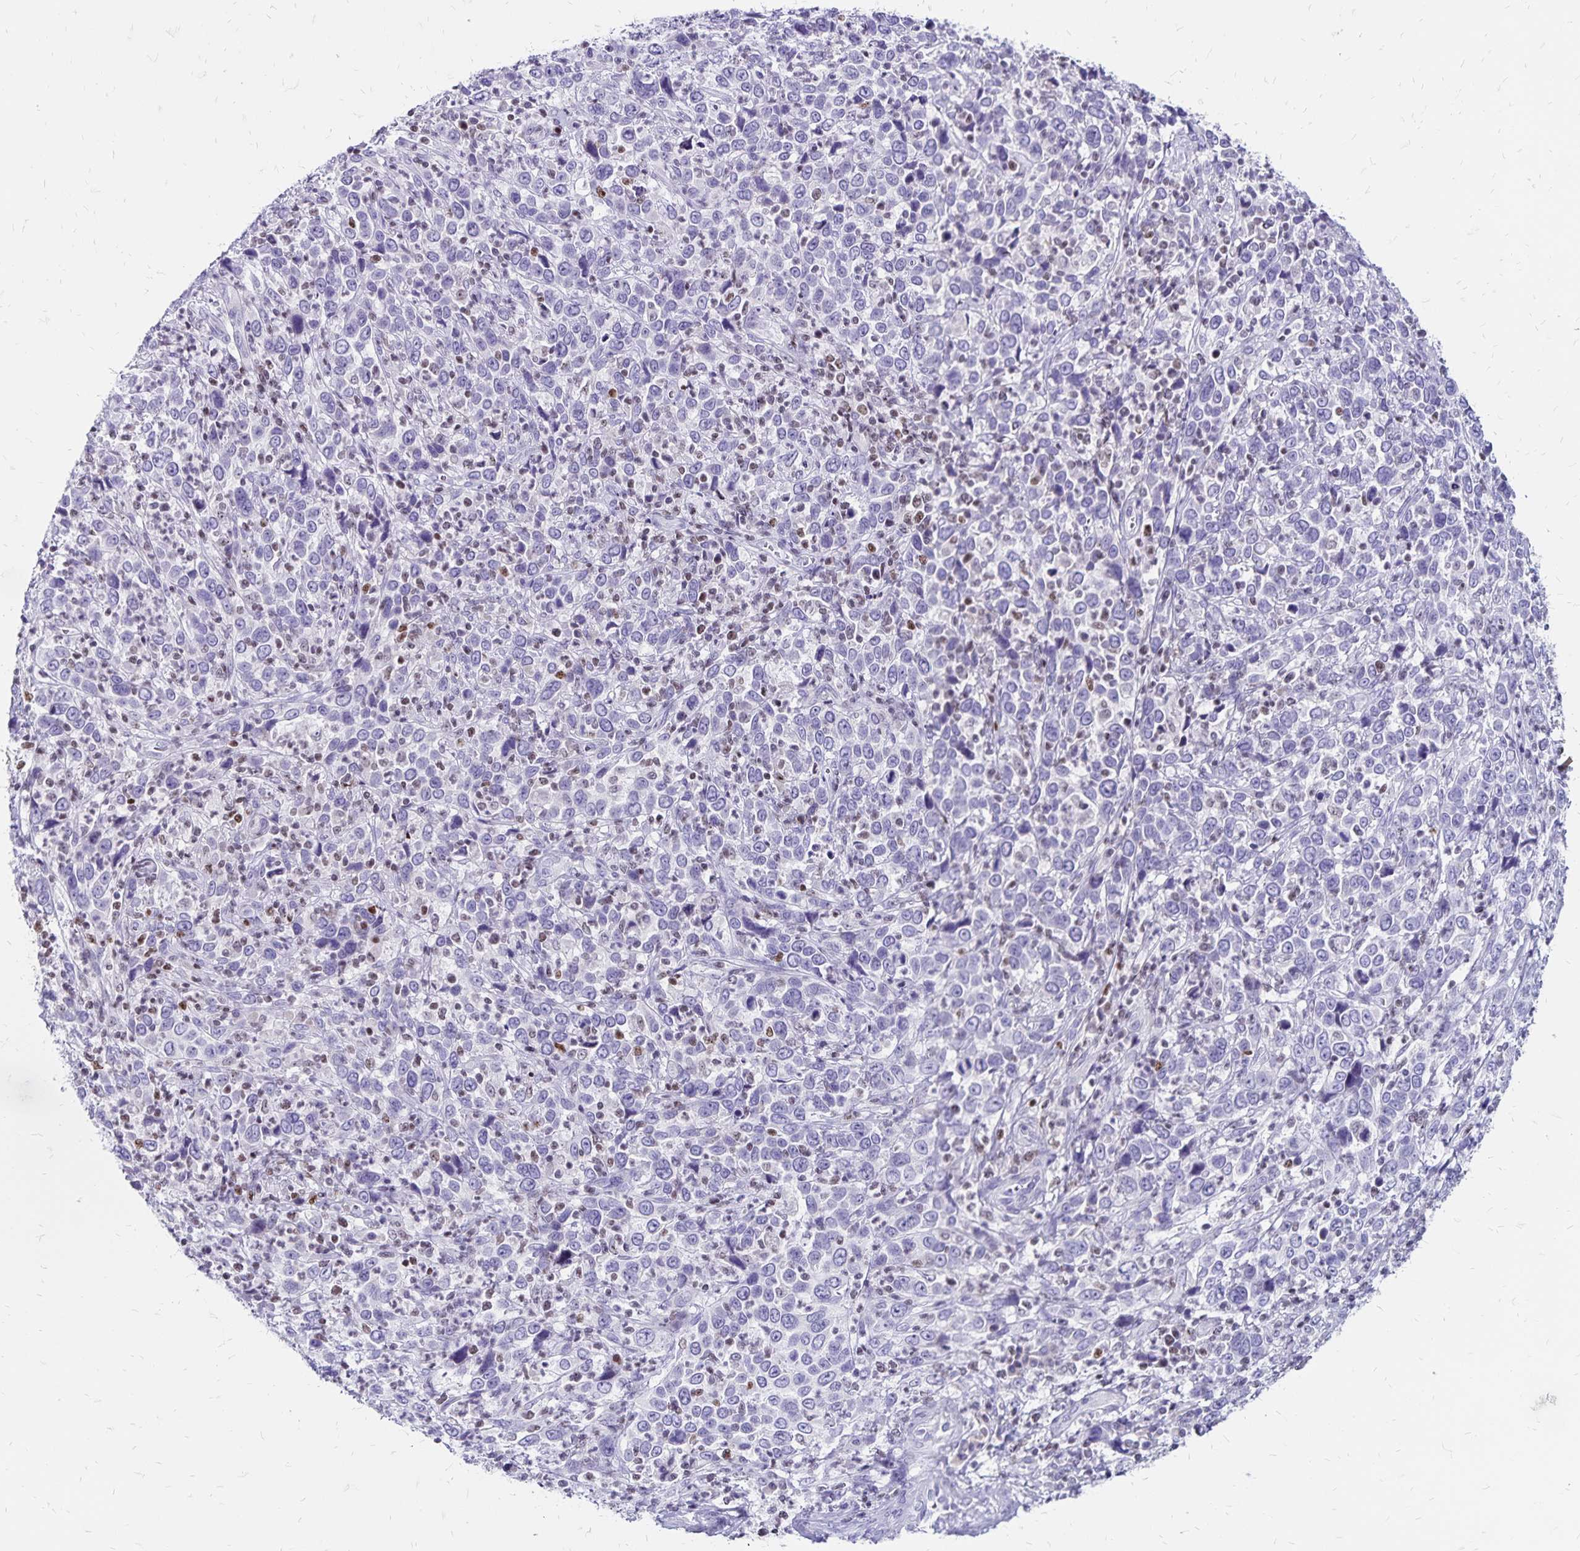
{"staining": {"intensity": "negative", "quantity": "none", "location": "none"}, "tissue": "cervical cancer", "cell_type": "Tumor cells", "image_type": "cancer", "snomed": [{"axis": "morphology", "description": "Squamous cell carcinoma, NOS"}, {"axis": "topography", "description": "Cervix"}], "caption": "Human squamous cell carcinoma (cervical) stained for a protein using IHC shows no staining in tumor cells.", "gene": "IKZF1", "patient": {"sex": "female", "age": 46}}